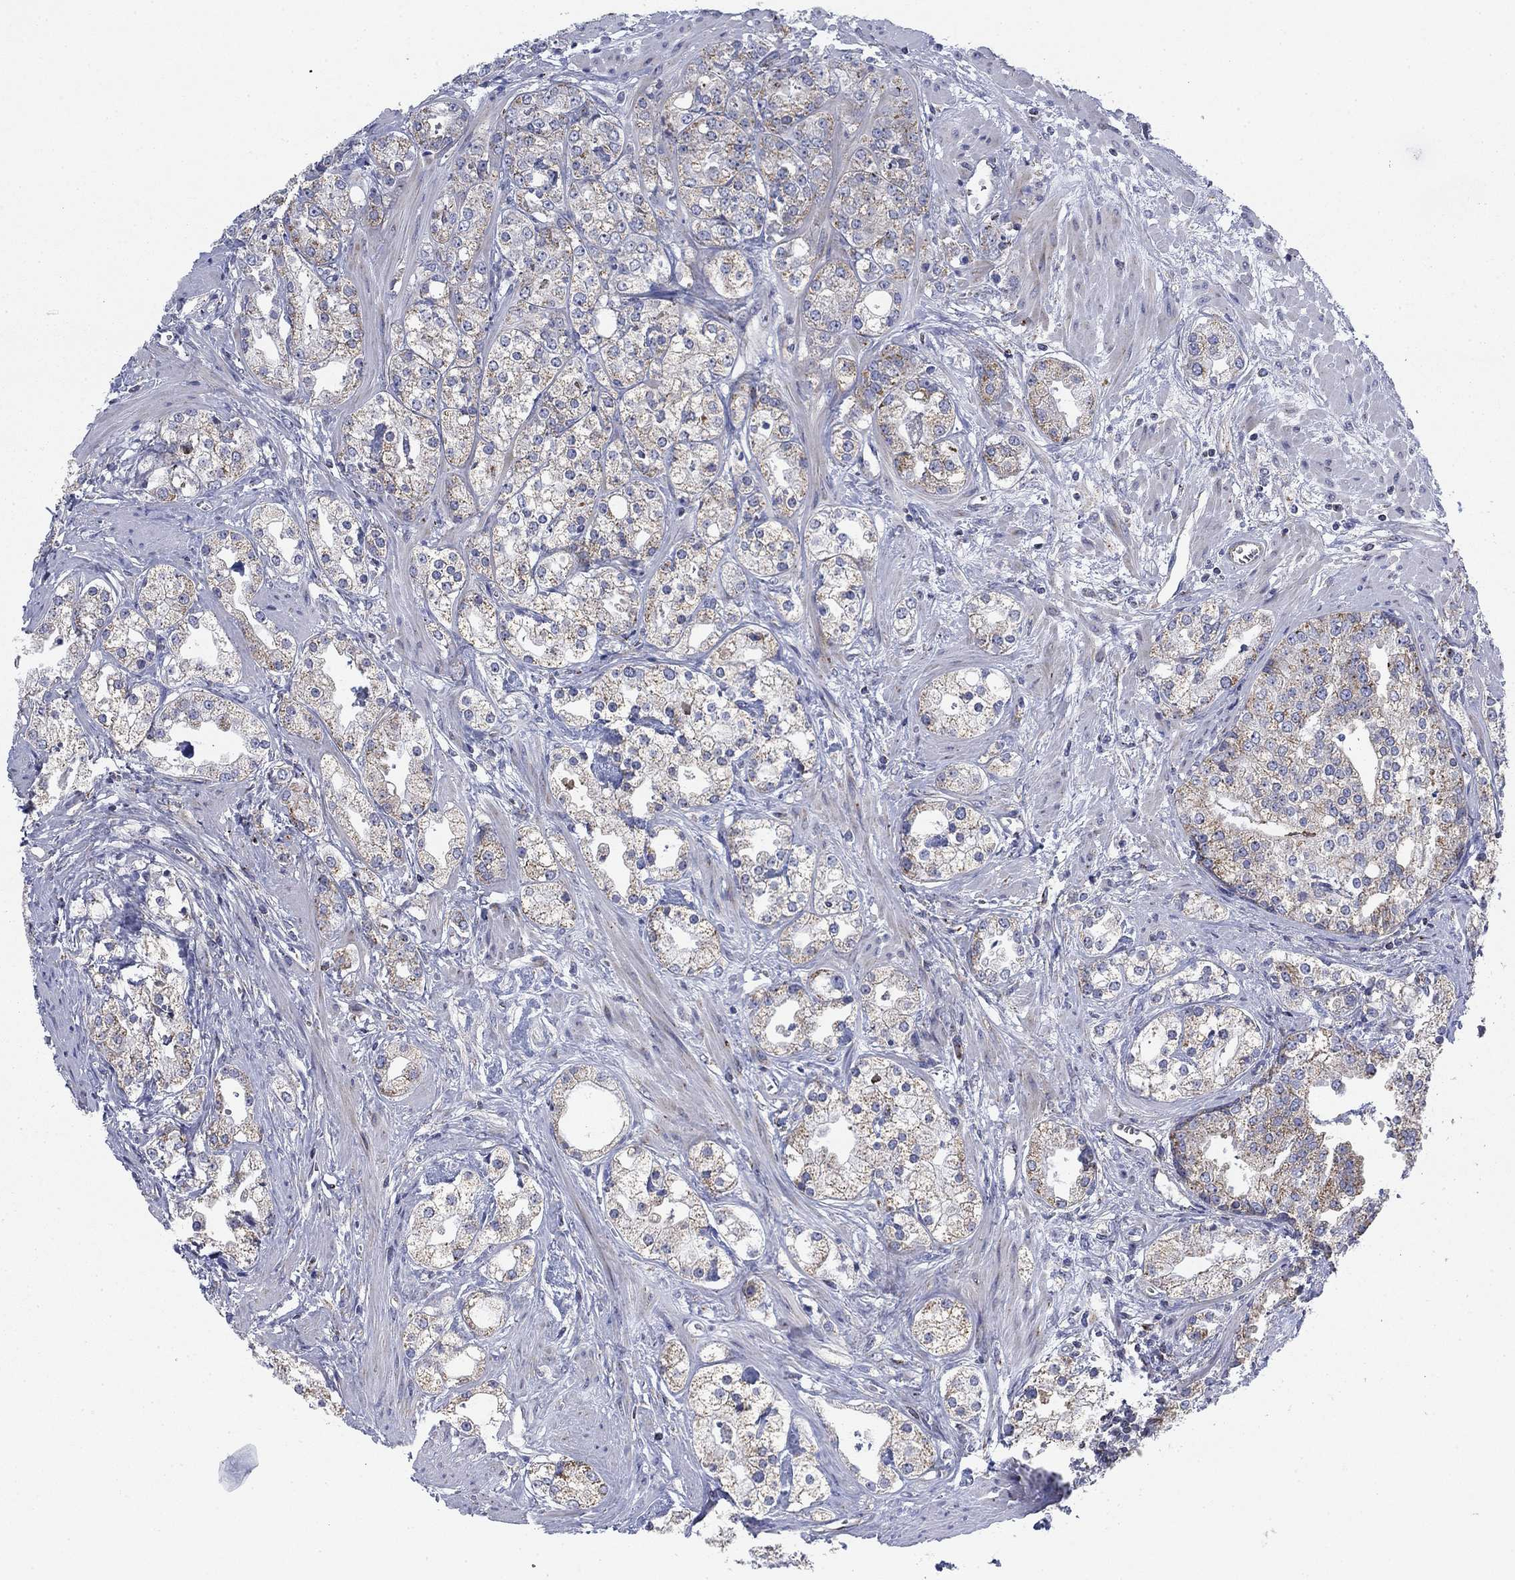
{"staining": {"intensity": "moderate", "quantity": "<25%", "location": "cytoplasmic/membranous"}, "tissue": "prostate cancer", "cell_type": "Tumor cells", "image_type": "cancer", "snomed": [{"axis": "morphology", "description": "Adenocarcinoma, NOS"}, {"axis": "topography", "description": "Prostate and seminal vesicle, NOS"}, {"axis": "topography", "description": "Prostate"}], "caption": "Human prostate cancer stained with a protein marker demonstrates moderate staining in tumor cells.", "gene": "NACAD", "patient": {"sex": "male", "age": 62}}